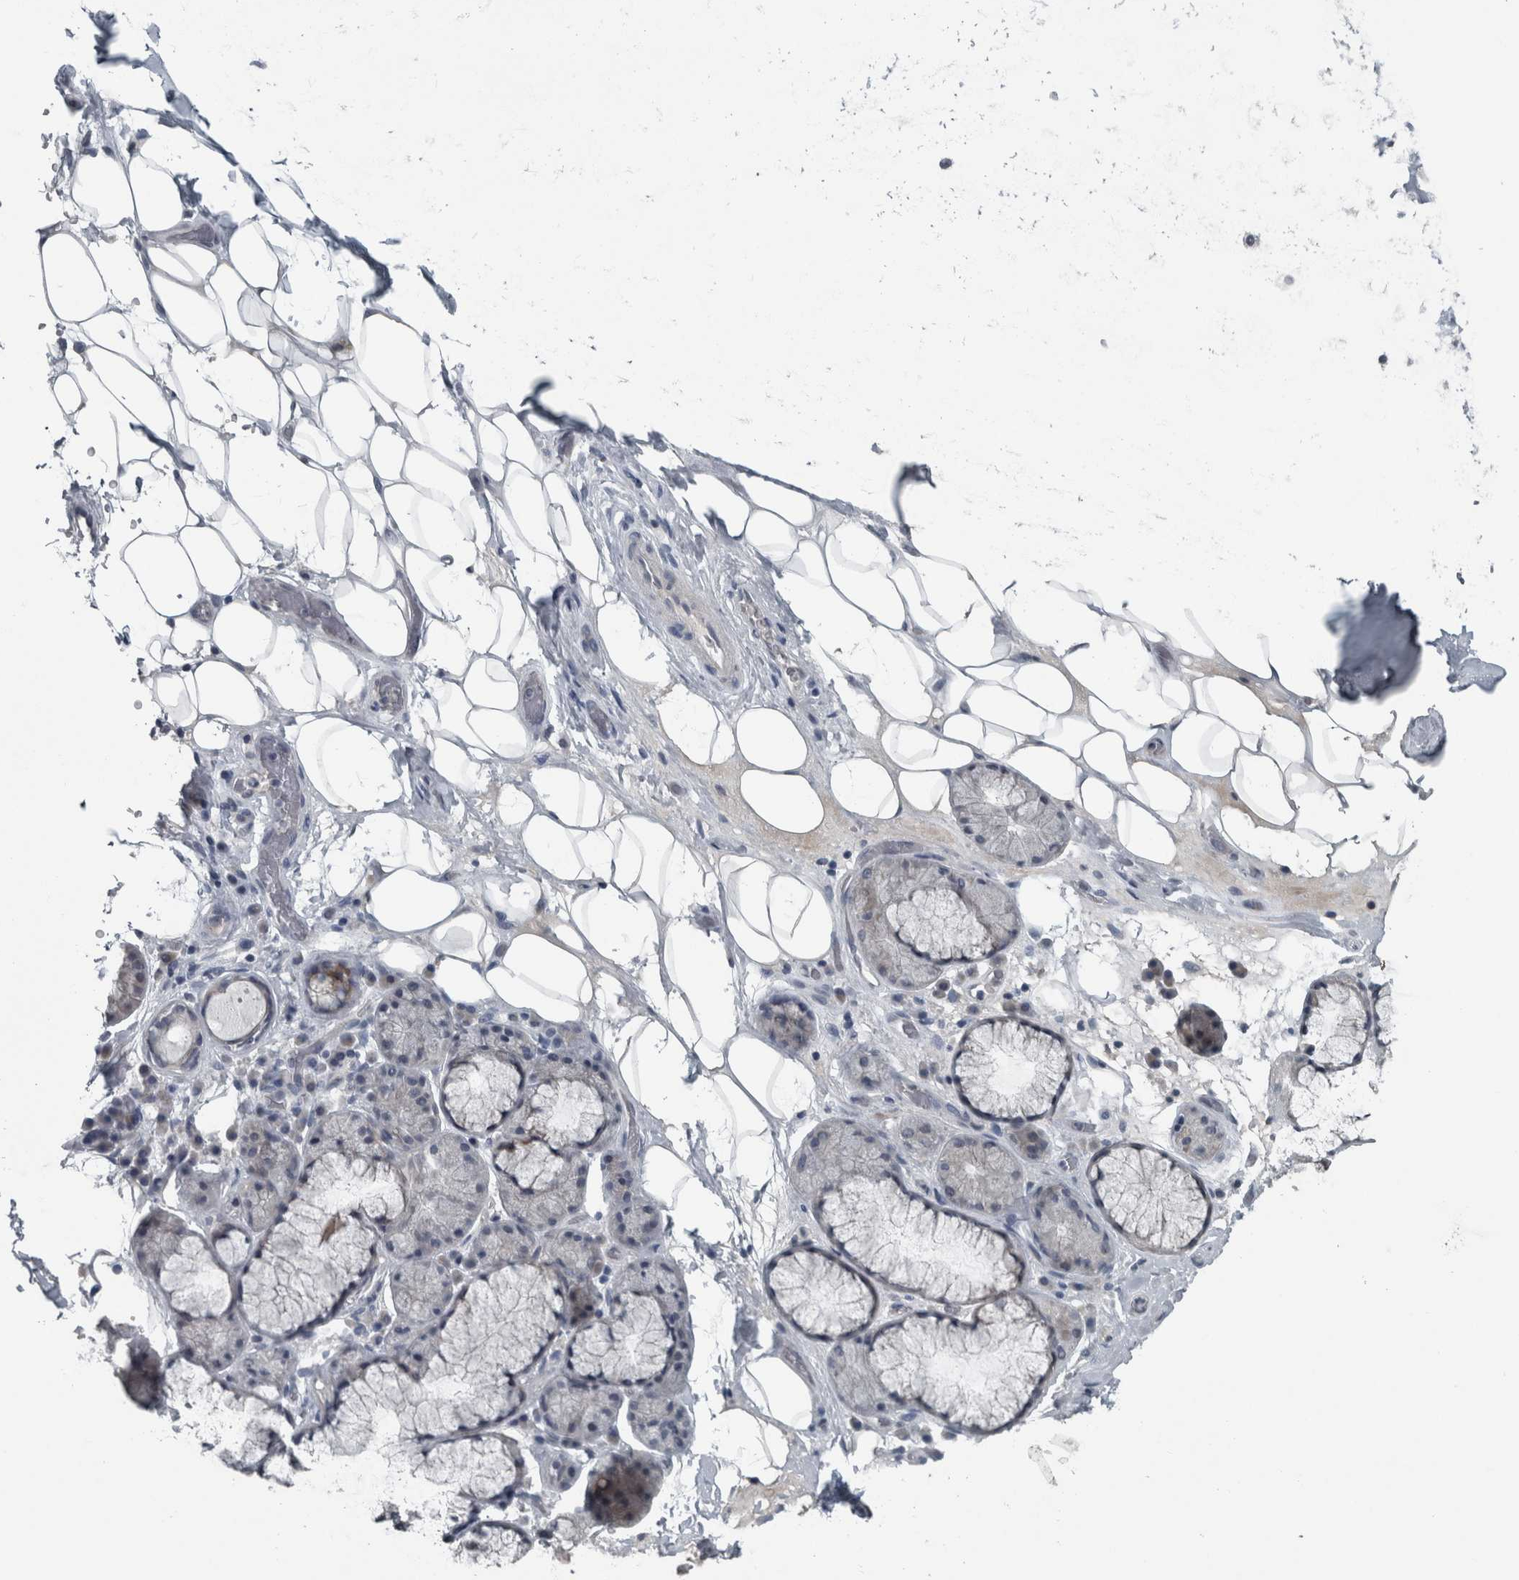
{"staining": {"intensity": "negative", "quantity": "none", "location": "none"}, "tissue": "adipose tissue", "cell_type": "Adipocytes", "image_type": "normal", "snomed": [{"axis": "morphology", "description": "Normal tissue, NOS"}, {"axis": "topography", "description": "Cartilage tissue"}], "caption": "Protein analysis of unremarkable adipose tissue reveals no significant positivity in adipocytes. Brightfield microscopy of immunohistochemistry stained with DAB (brown) and hematoxylin (blue), captured at high magnification.", "gene": "KRT20", "patient": {"sex": "female", "age": 63}}